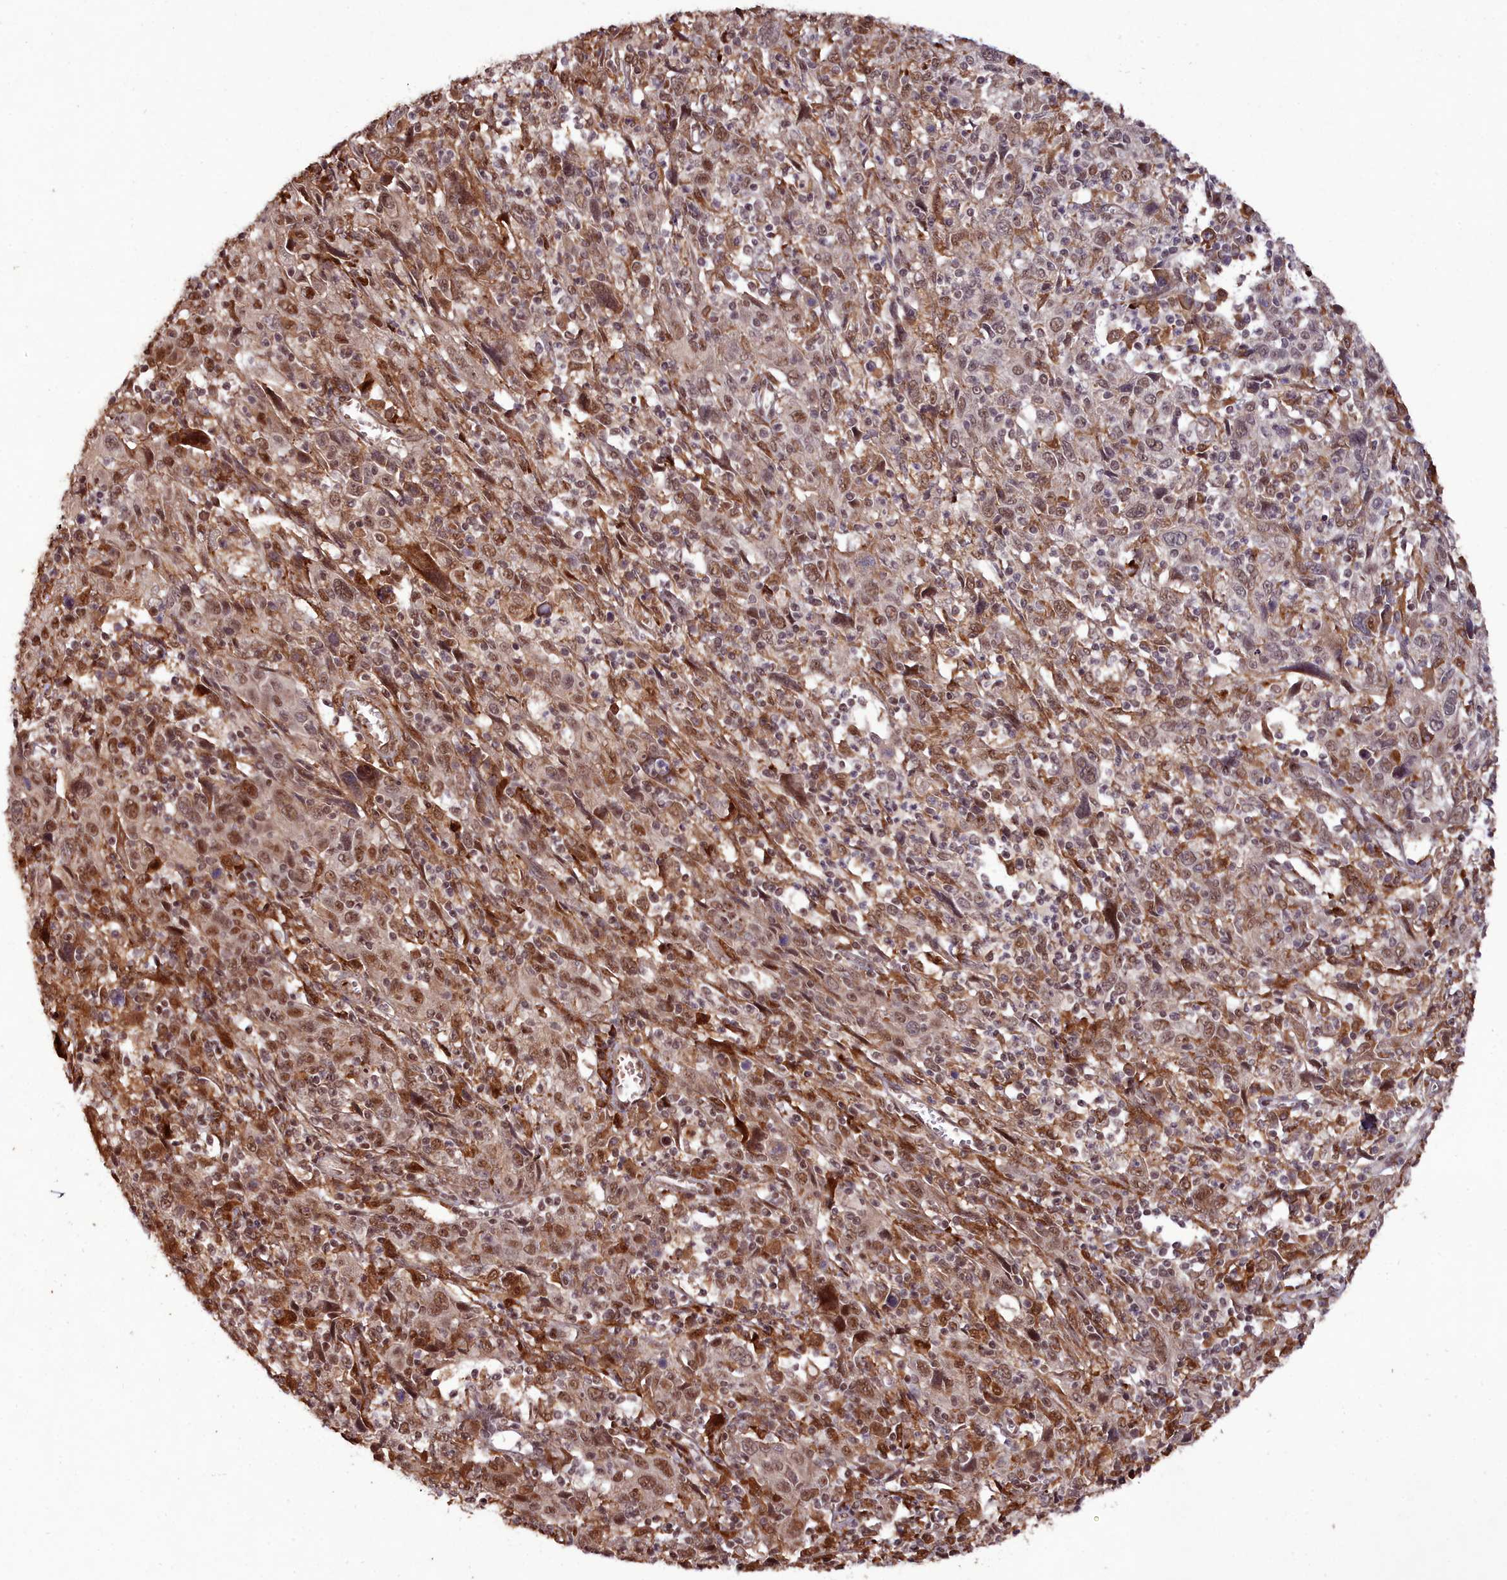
{"staining": {"intensity": "moderate", "quantity": ">75%", "location": "nuclear"}, "tissue": "cervical cancer", "cell_type": "Tumor cells", "image_type": "cancer", "snomed": [{"axis": "morphology", "description": "Squamous cell carcinoma, NOS"}, {"axis": "topography", "description": "Cervix"}], "caption": "IHC of cervical cancer (squamous cell carcinoma) displays medium levels of moderate nuclear expression in approximately >75% of tumor cells.", "gene": "CXXC1", "patient": {"sex": "female", "age": 46}}